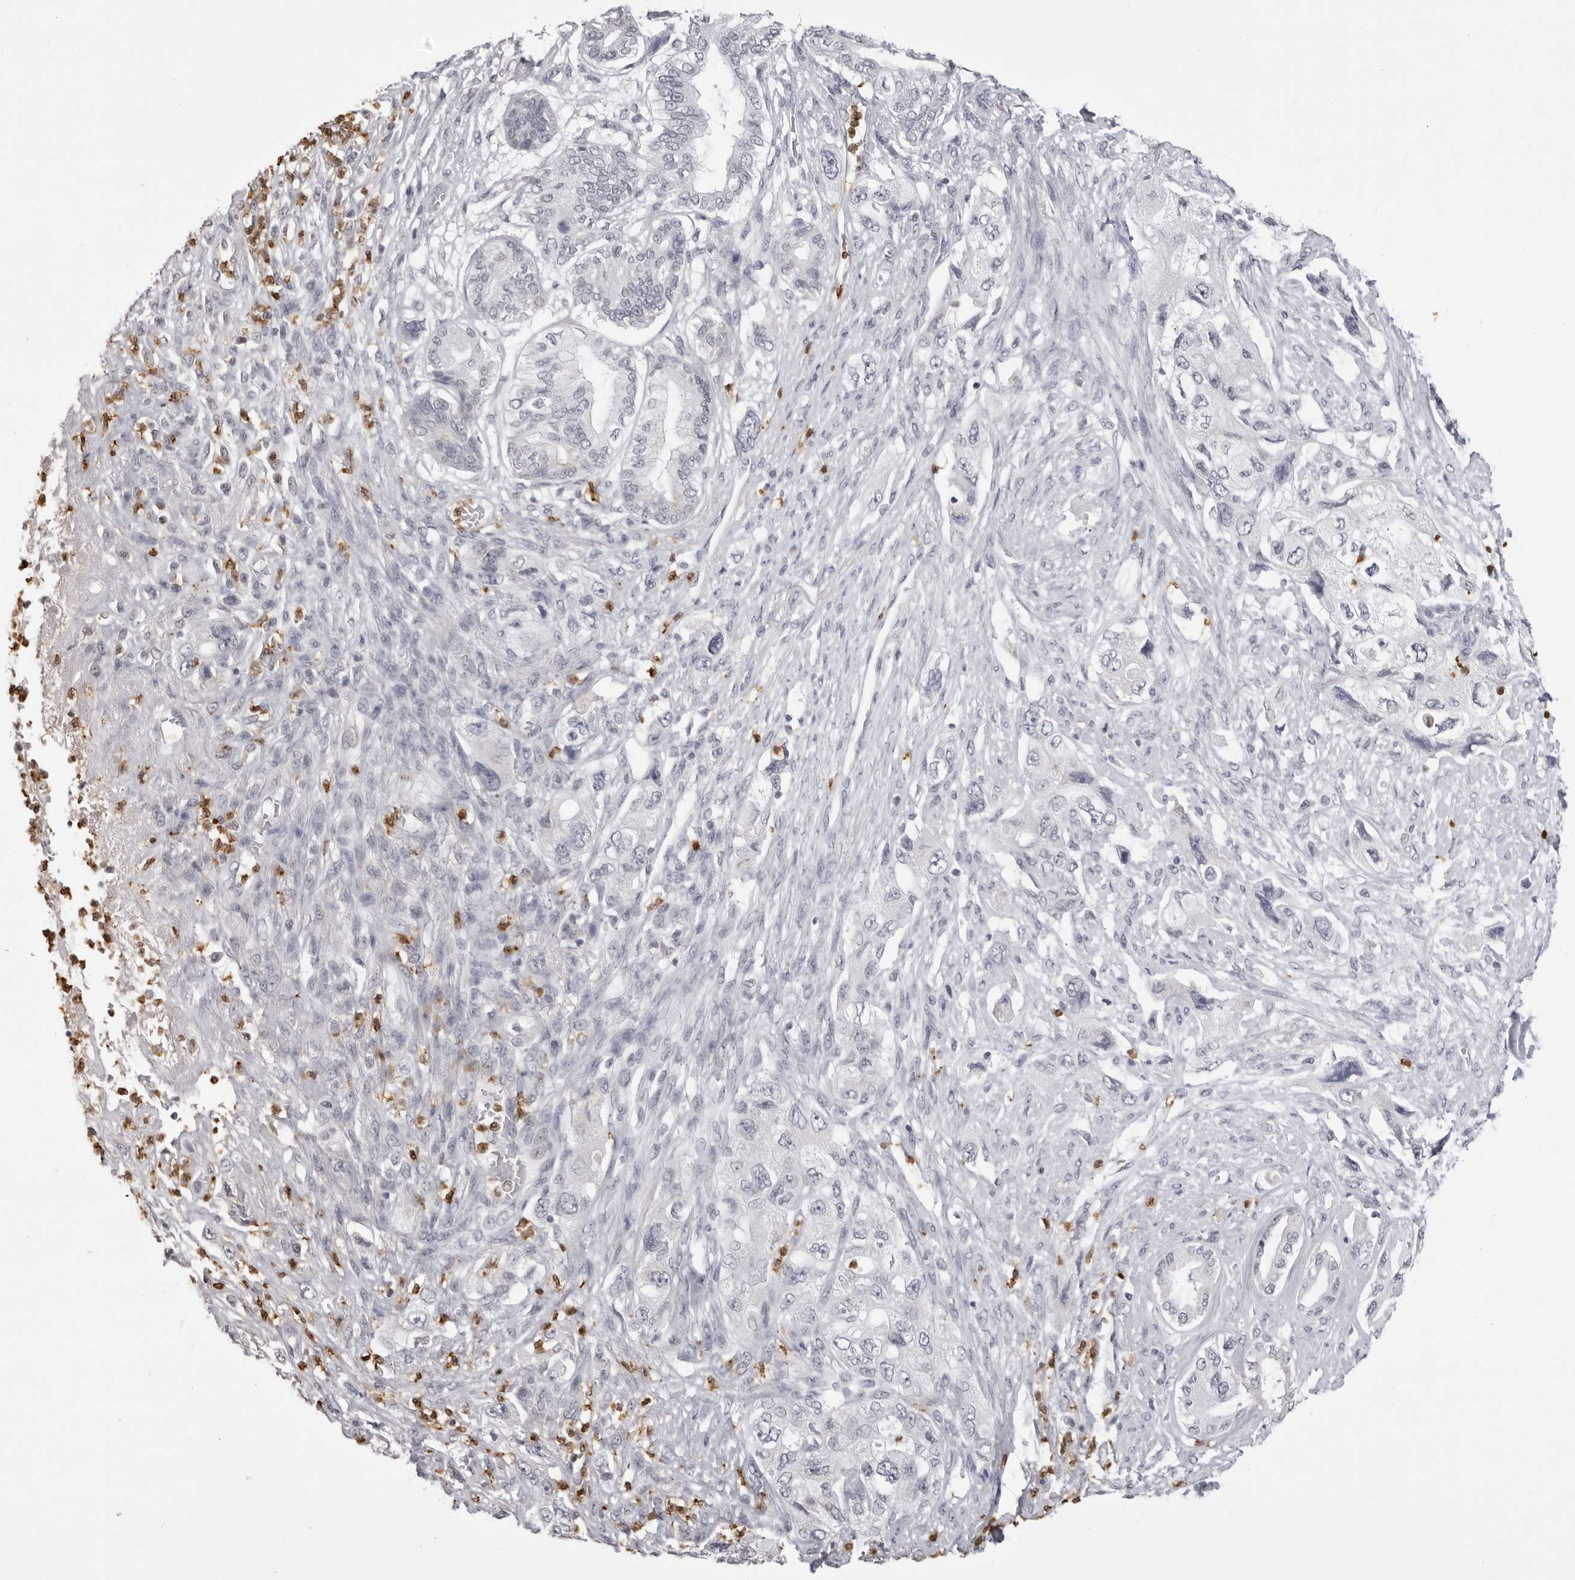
{"staining": {"intensity": "negative", "quantity": "none", "location": "none"}, "tissue": "pancreatic cancer", "cell_type": "Tumor cells", "image_type": "cancer", "snomed": [{"axis": "morphology", "description": "Adenocarcinoma, NOS"}, {"axis": "topography", "description": "Pancreas"}], "caption": "The image shows no staining of tumor cells in pancreatic adenocarcinoma. (Immunohistochemistry (ihc), brightfield microscopy, high magnification).", "gene": "IL31", "patient": {"sex": "female", "age": 73}}